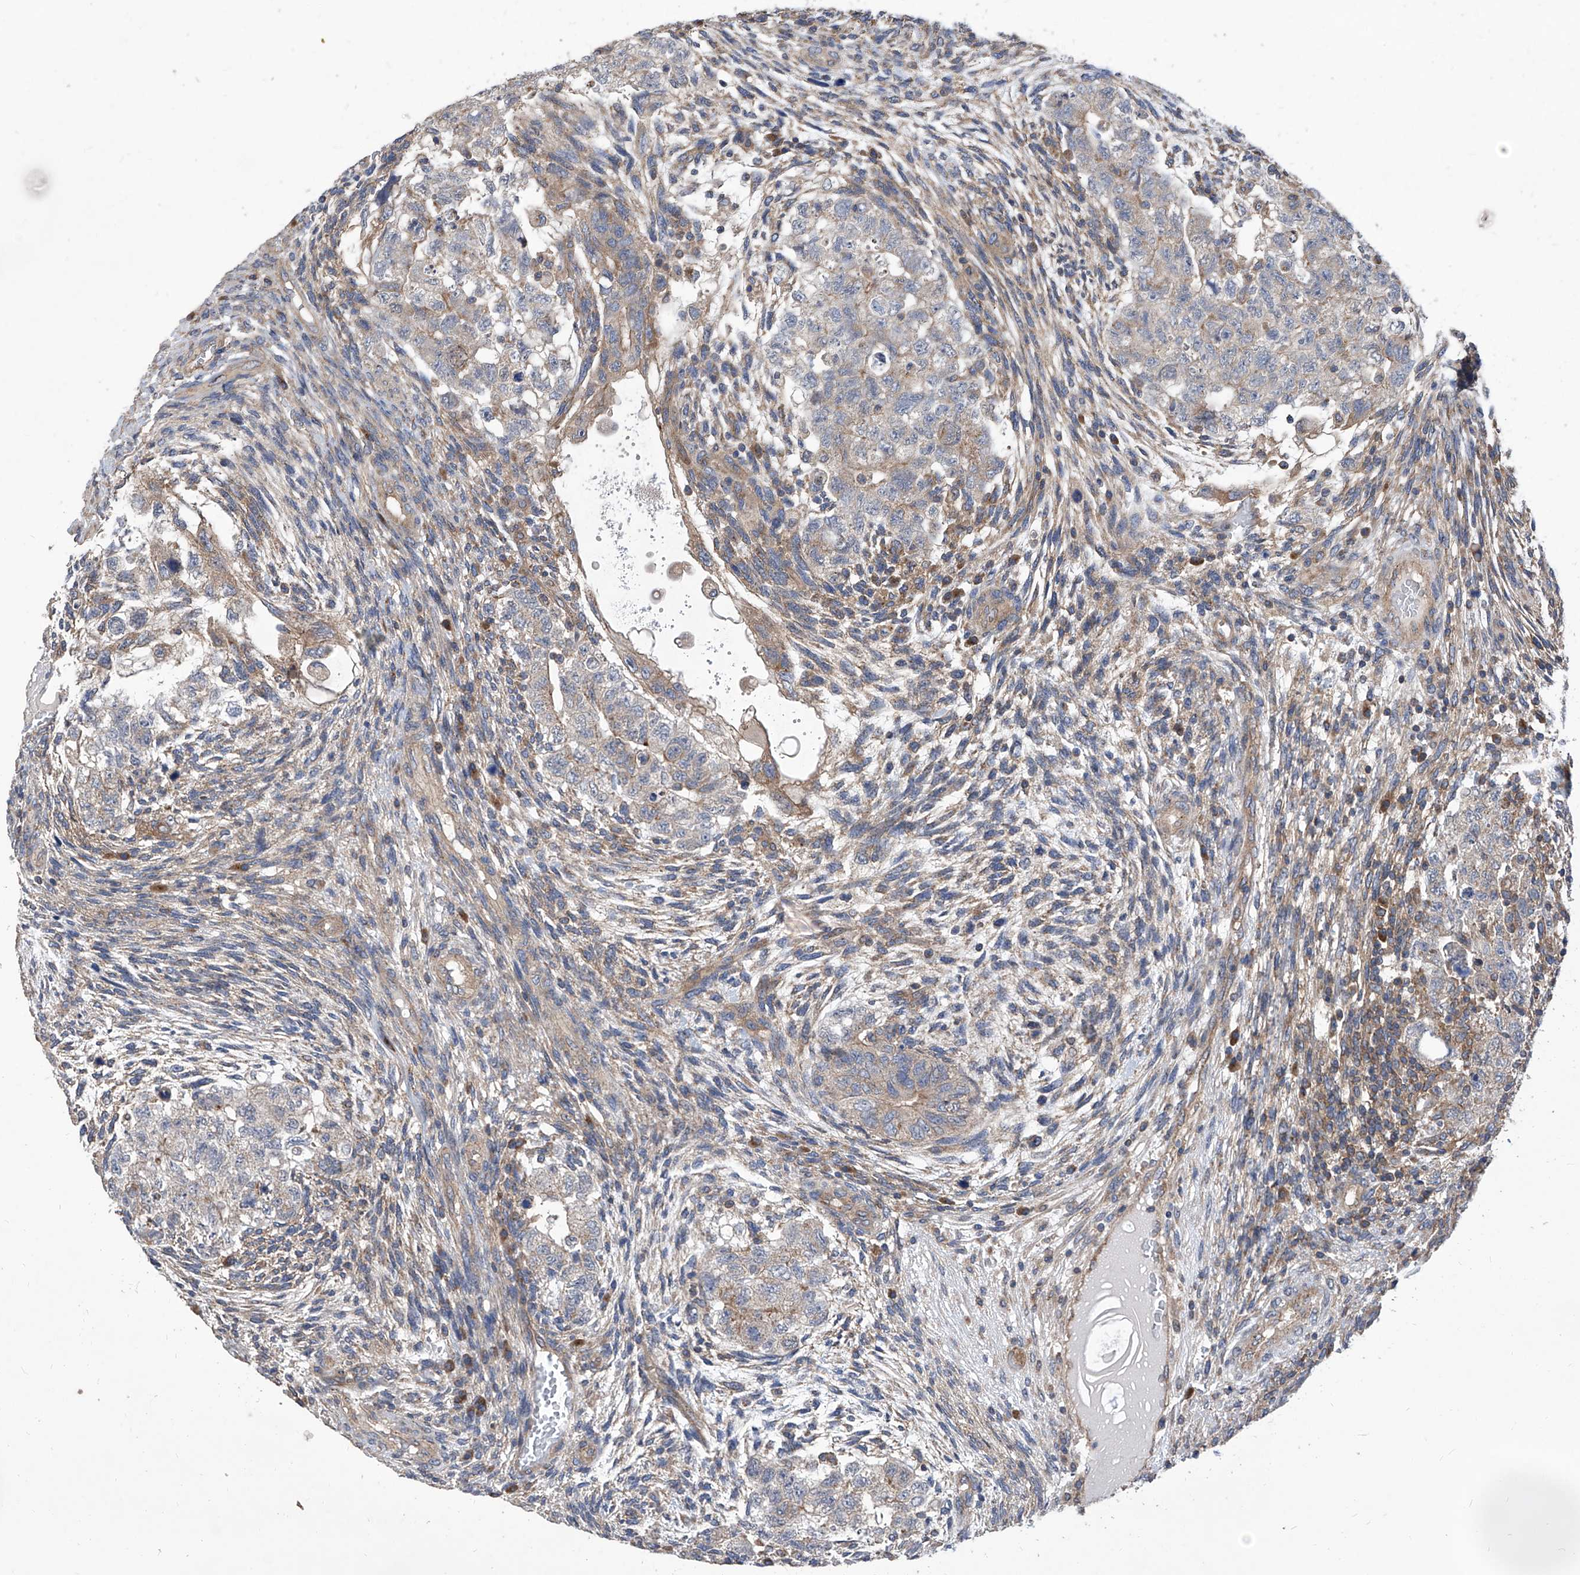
{"staining": {"intensity": "weak", "quantity": "25%-75%", "location": "cytoplasmic/membranous"}, "tissue": "testis cancer", "cell_type": "Tumor cells", "image_type": "cancer", "snomed": [{"axis": "morphology", "description": "Carcinoma, Embryonal, NOS"}, {"axis": "topography", "description": "Testis"}], "caption": "Immunohistochemistry of embryonal carcinoma (testis) reveals low levels of weak cytoplasmic/membranous staining in approximately 25%-75% of tumor cells. (brown staining indicates protein expression, while blue staining denotes nuclei).", "gene": "TJAP1", "patient": {"sex": "male", "age": 36}}